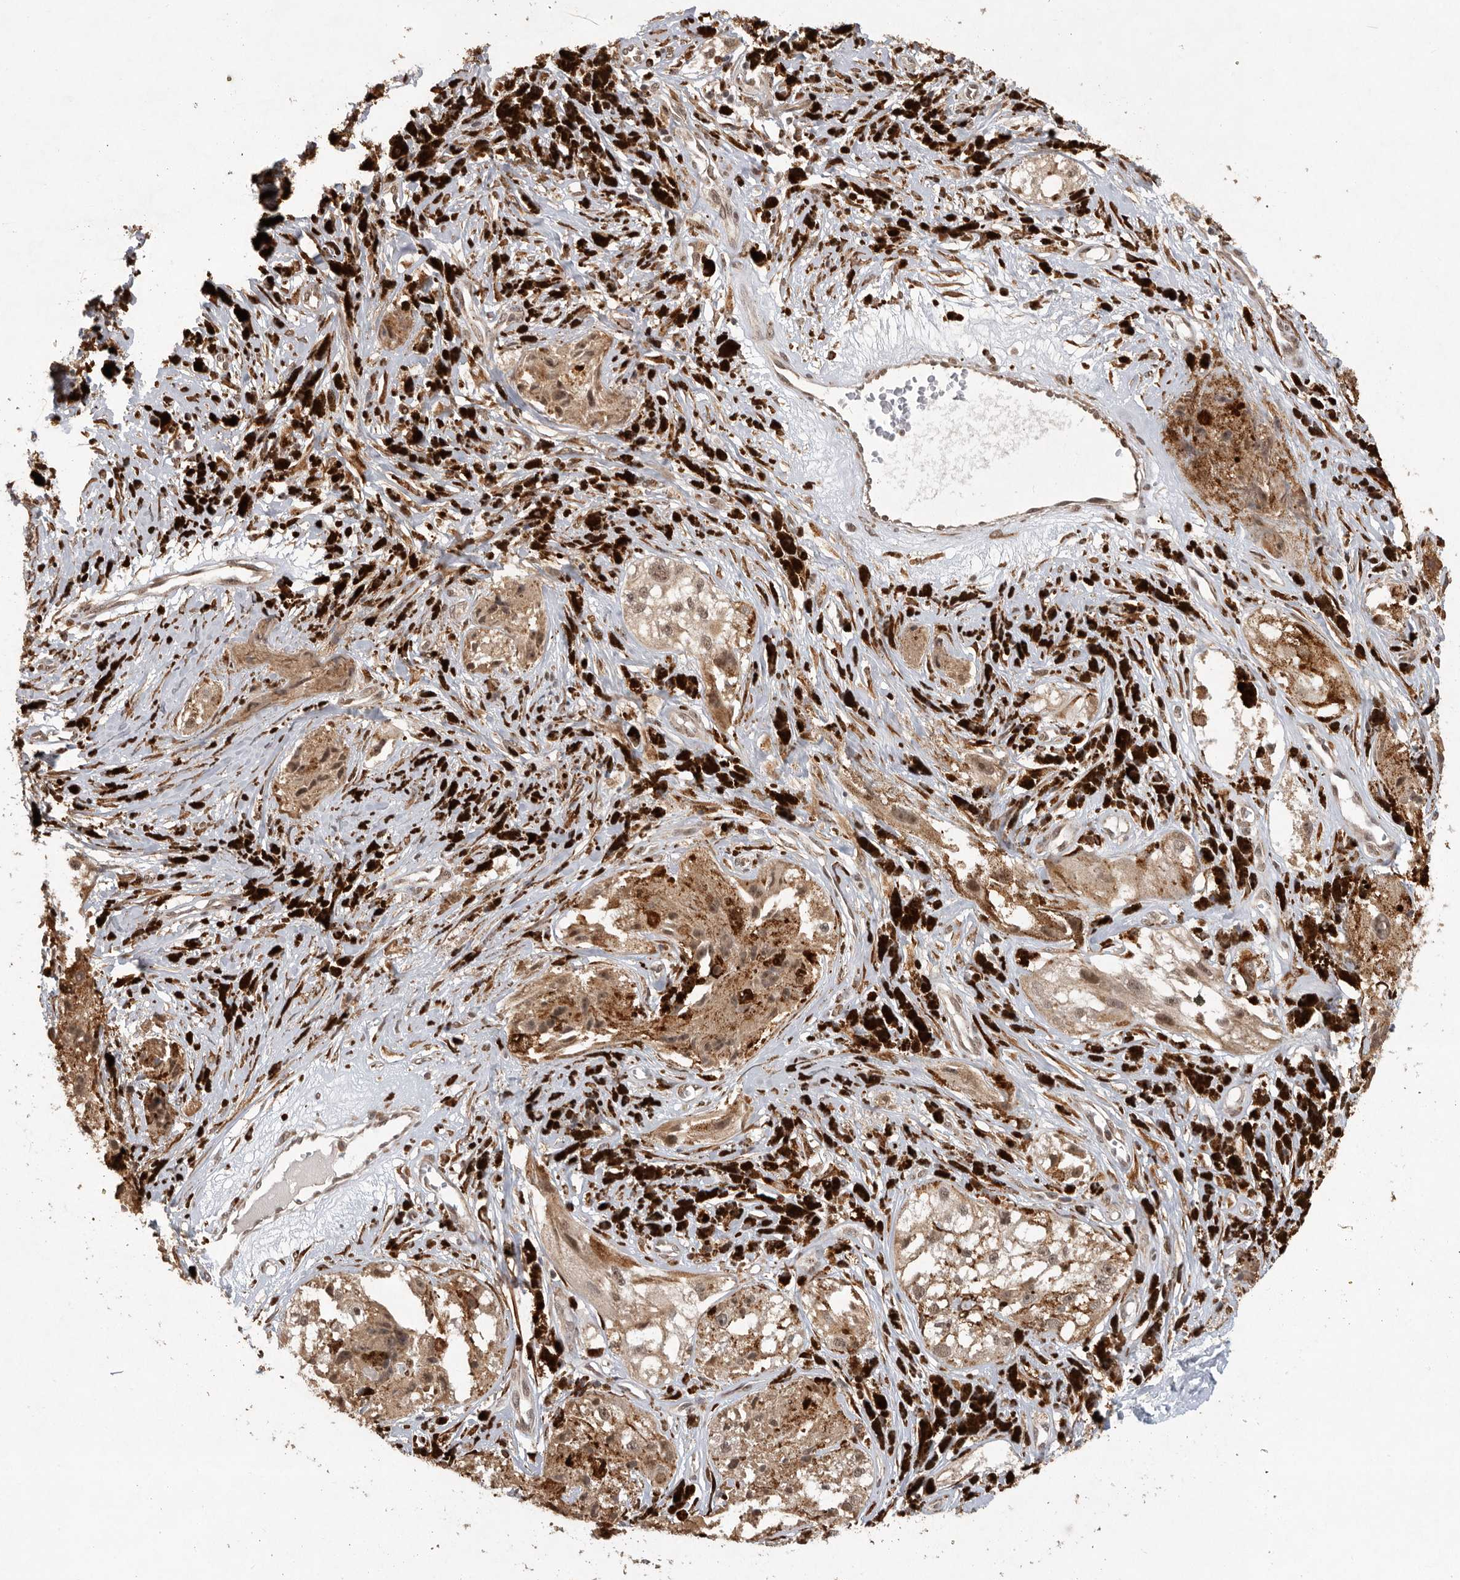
{"staining": {"intensity": "weak", "quantity": ">75%", "location": "cytoplasmic/membranous"}, "tissue": "melanoma", "cell_type": "Tumor cells", "image_type": "cancer", "snomed": [{"axis": "morphology", "description": "Malignant melanoma, NOS"}, {"axis": "topography", "description": "Skin"}], "caption": "Brown immunohistochemical staining in malignant melanoma demonstrates weak cytoplasmic/membranous staining in about >75% of tumor cells.", "gene": "ZNF83", "patient": {"sex": "male", "age": 88}}